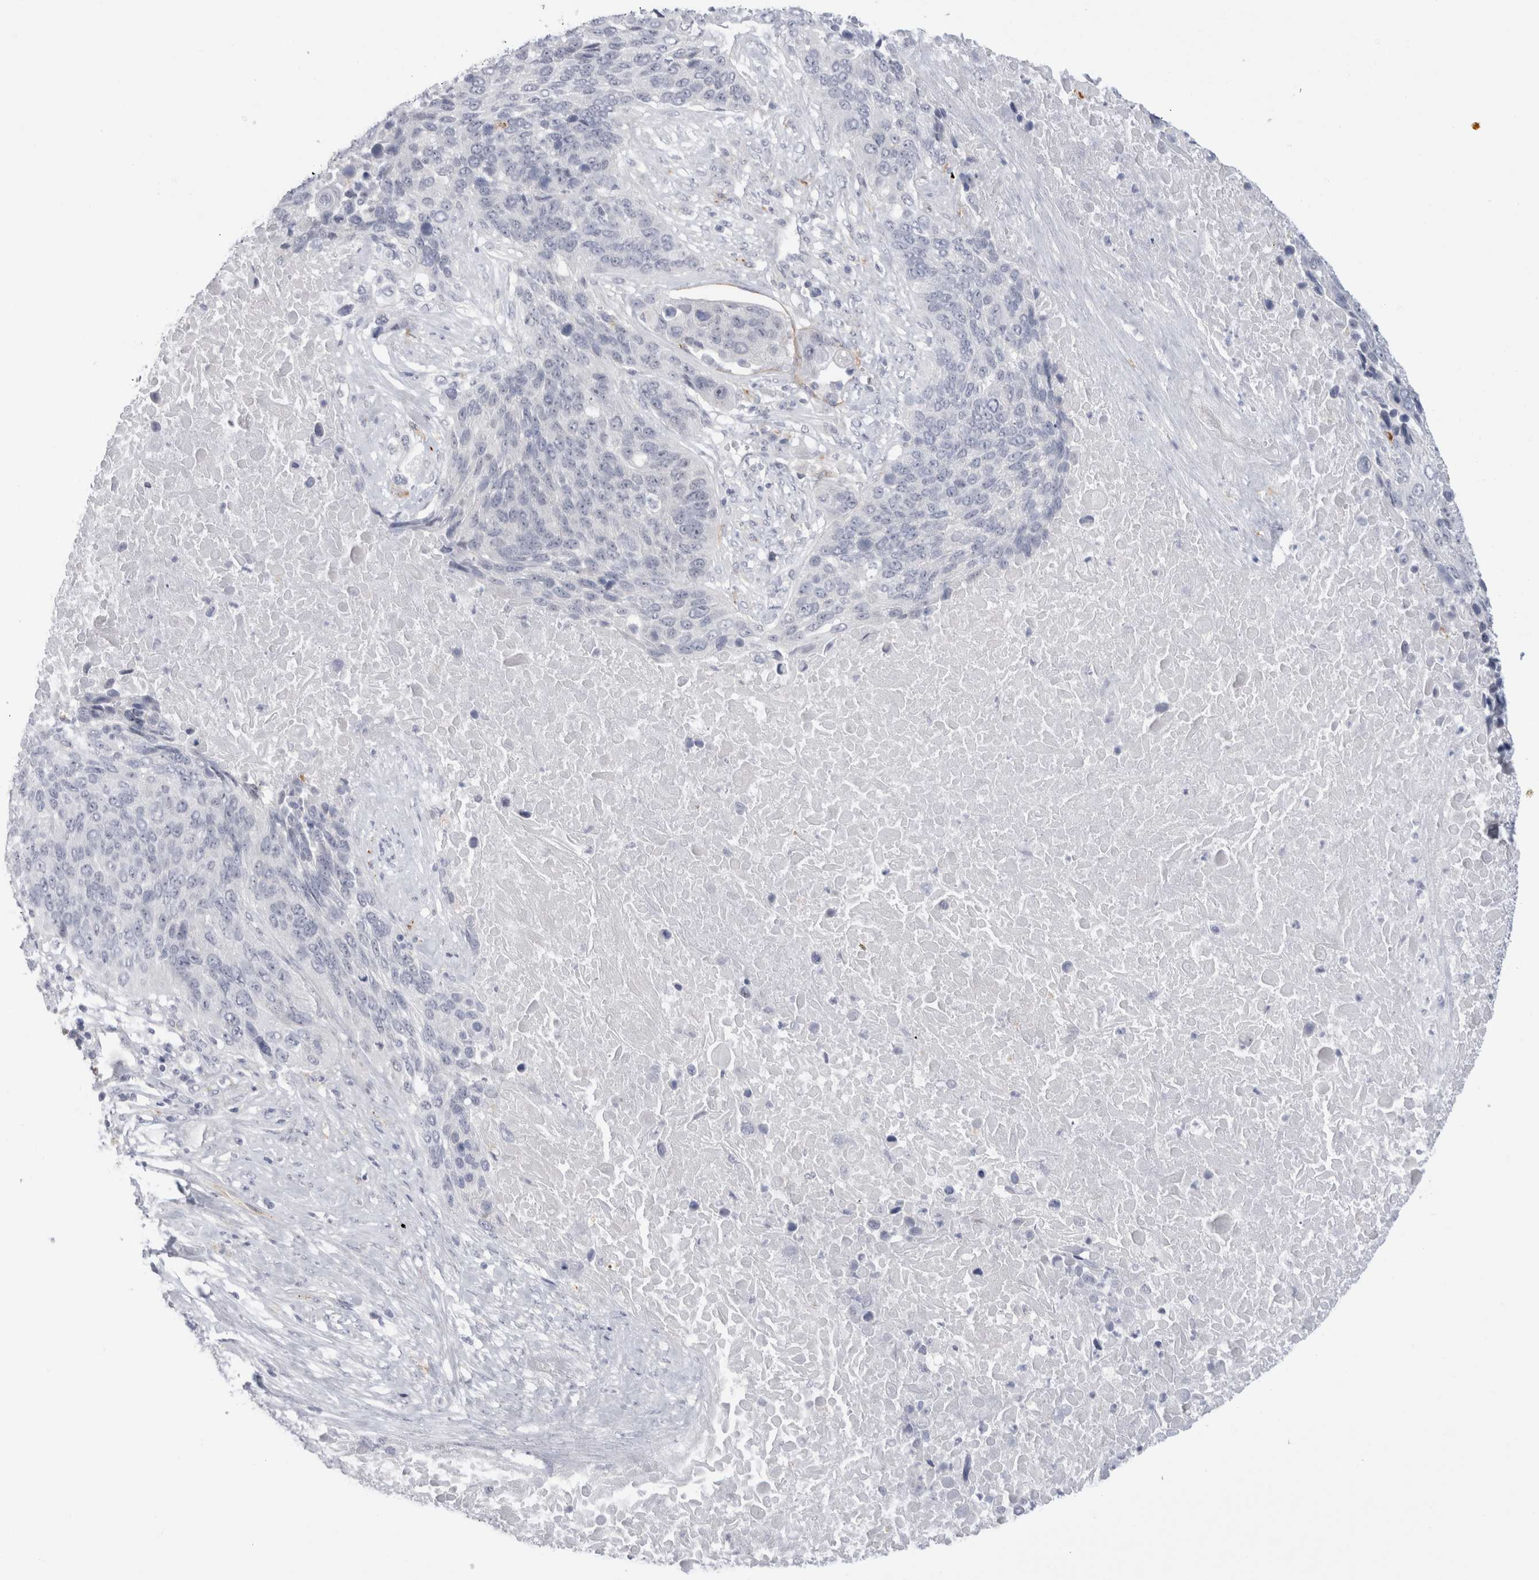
{"staining": {"intensity": "negative", "quantity": "none", "location": "none"}, "tissue": "lung cancer", "cell_type": "Tumor cells", "image_type": "cancer", "snomed": [{"axis": "morphology", "description": "Squamous cell carcinoma, NOS"}, {"axis": "topography", "description": "Lung"}], "caption": "Micrograph shows no protein positivity in tumor cells of lung cancer (squamous cell carcinoma) tissue.", "gene": "ANKMY1", "patient": {"sex": "male", "age": 66}}